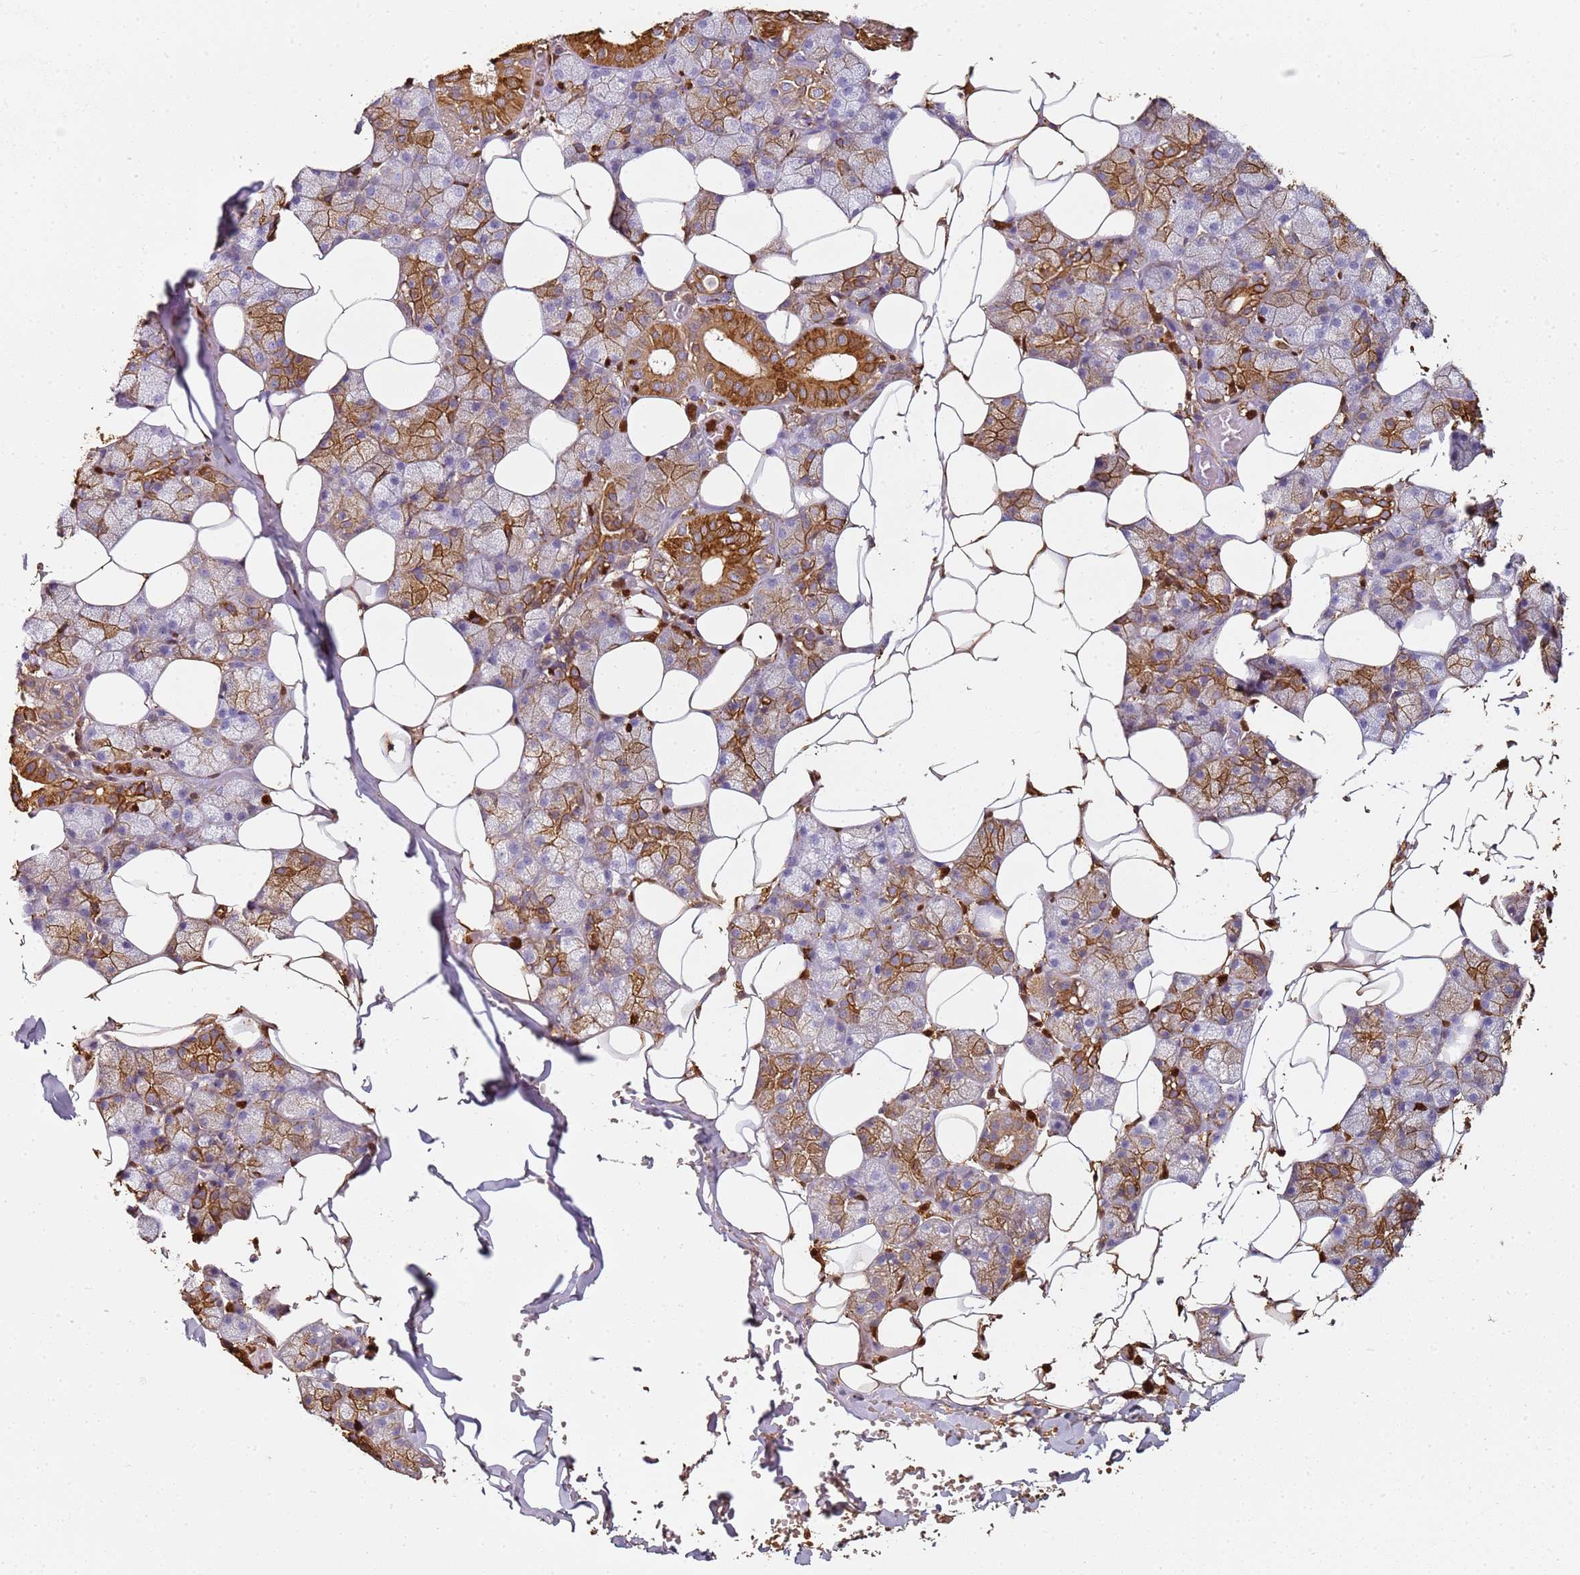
{"staining": {"intensity": "moderate", "quantity": "25%-75%", "location": "cytoplasmic/membranous"}, "tissue": "salivary gland", "cell_type": "Glandular cells", "image_type": "normal", "snomed": [{"axis": "morphology", "description": "Normal tissue, NOS"}, {"axis": "topography", "description": "Salivary gland"}], "caption": "Moderate cytoplasmic/membranous staining for a protein is seen in approximately 25%-75% of glandular cells of benign salivary gland using IHC.", "gene": "S100A4", "patient": {"sex": "female", "age": 33}}